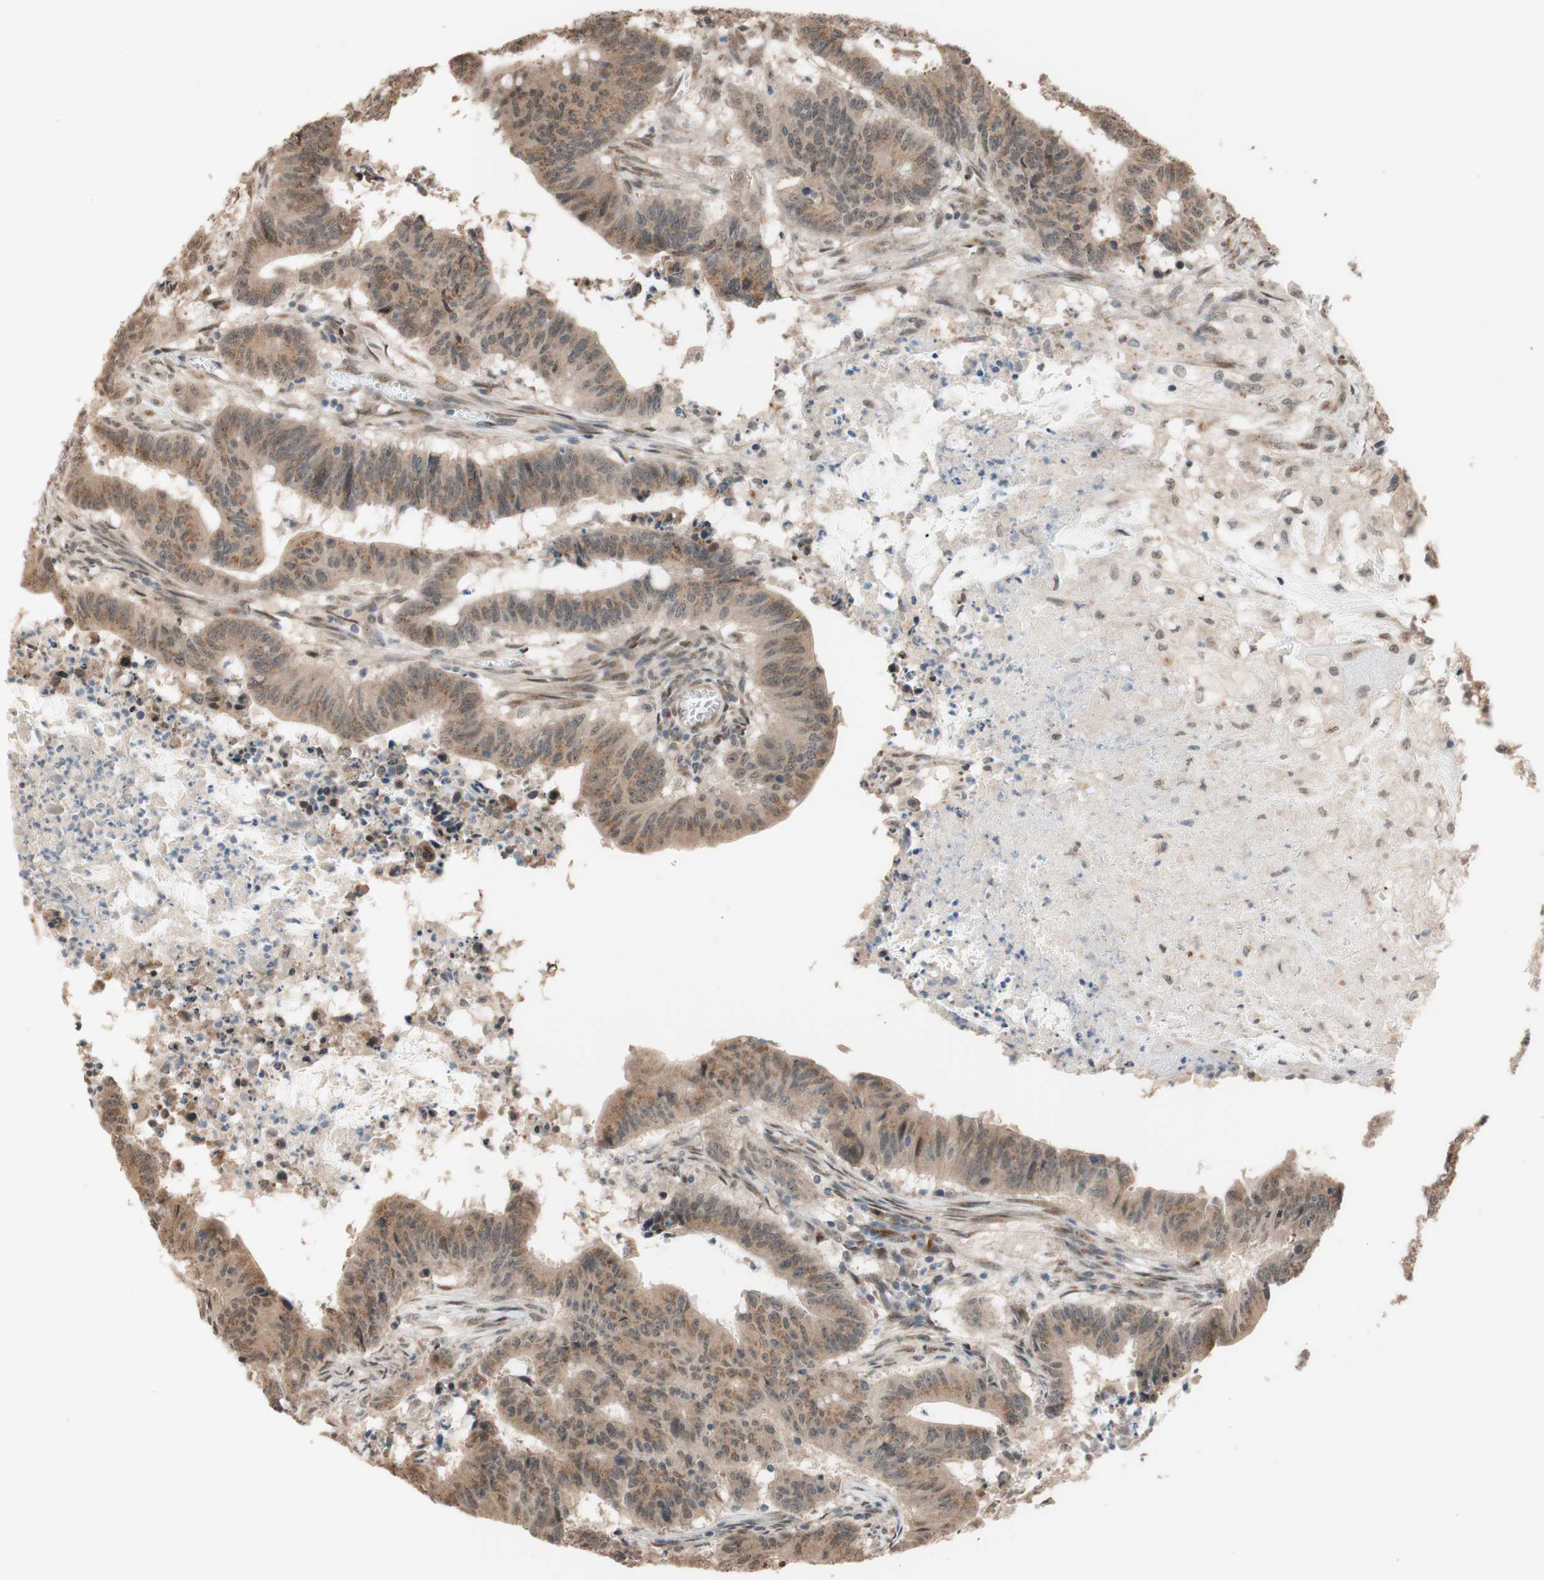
{"staining": {"intensity": "weak", "quantity": ">75%", "location": "cytoplasmic/membranous"}, "tissue": "colorectal cancer", "cell_type": "Tumor cells", "image_type": "cancer", "snomed": [{"axis": "morphology", "description": "Adenocarcinoma, NOS"}, {"axis": "topography", "description": "Colon"}], "caption": "A micrograph of human colorectal cancer stained for a protein reveals weak cytoplasmic/membranous brown staining in tumor cells.", "gene": "CCNC", "patient": {"sex": "male", "age": 45}}